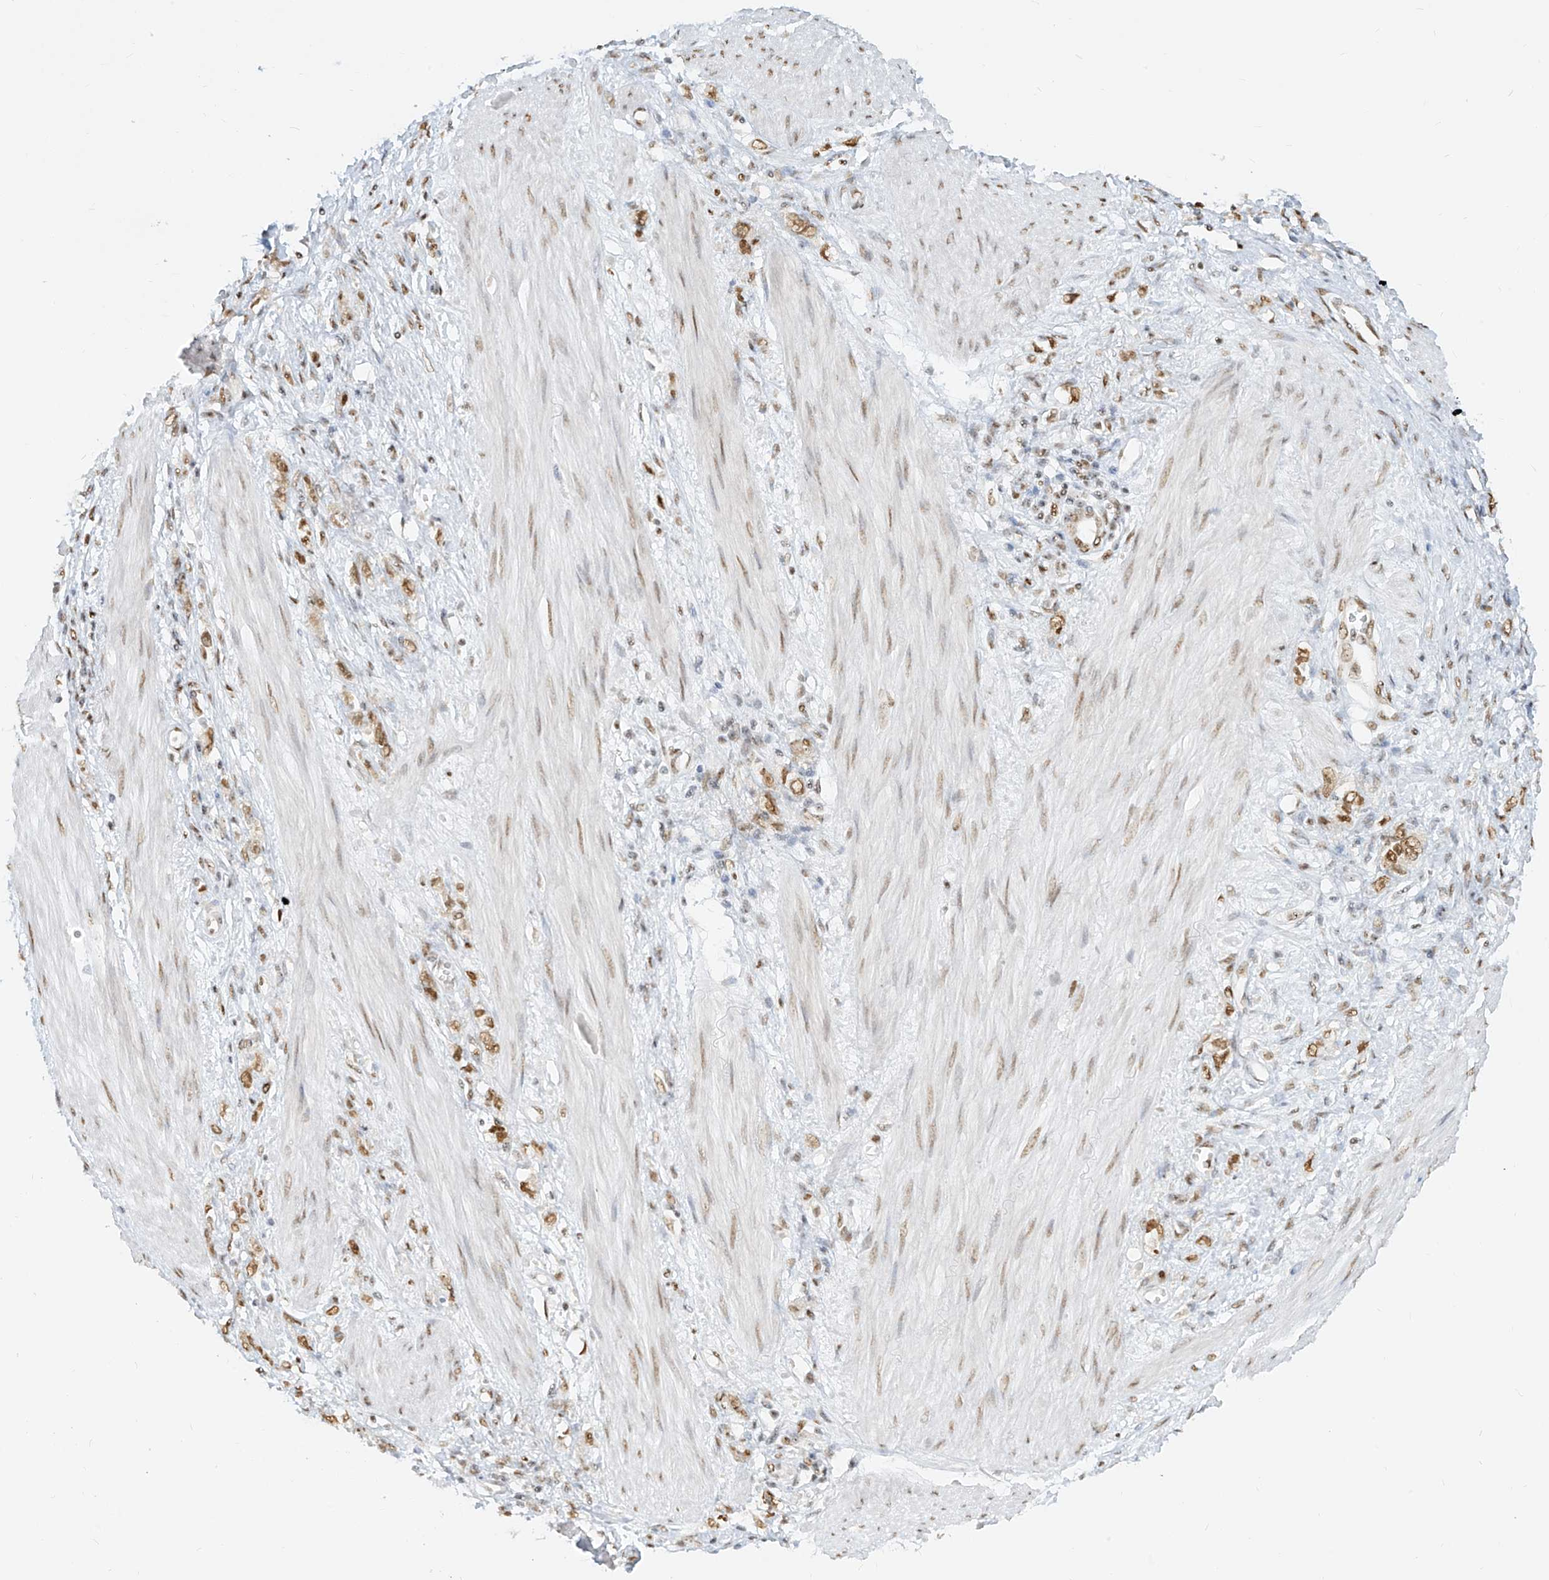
{"staining": {"intensity": "moderate", "quantity": ">75%", "location": "nuclear"}, "tissue": "stomach cancer", "cell_type": "Tumor cells", "image_type": "cancer", "snomed": [{"axis": "morphology", "description": "Adenocarcinoma, NOS"}, {"axis": "topography", "description": "Stomach"}], "caption": "Immunohistochemistry histopathology image of neoplastic tissue: human stomach adenocarcinoma stained using immunohistochemistry (IHC) shows medium levels of moderate protein expression localized specifically in the nuclear of tumor cells, appearing as a nuclear brown color.", "gene": "NHSL1", "patient": {"sex": "female", "age": 76}}